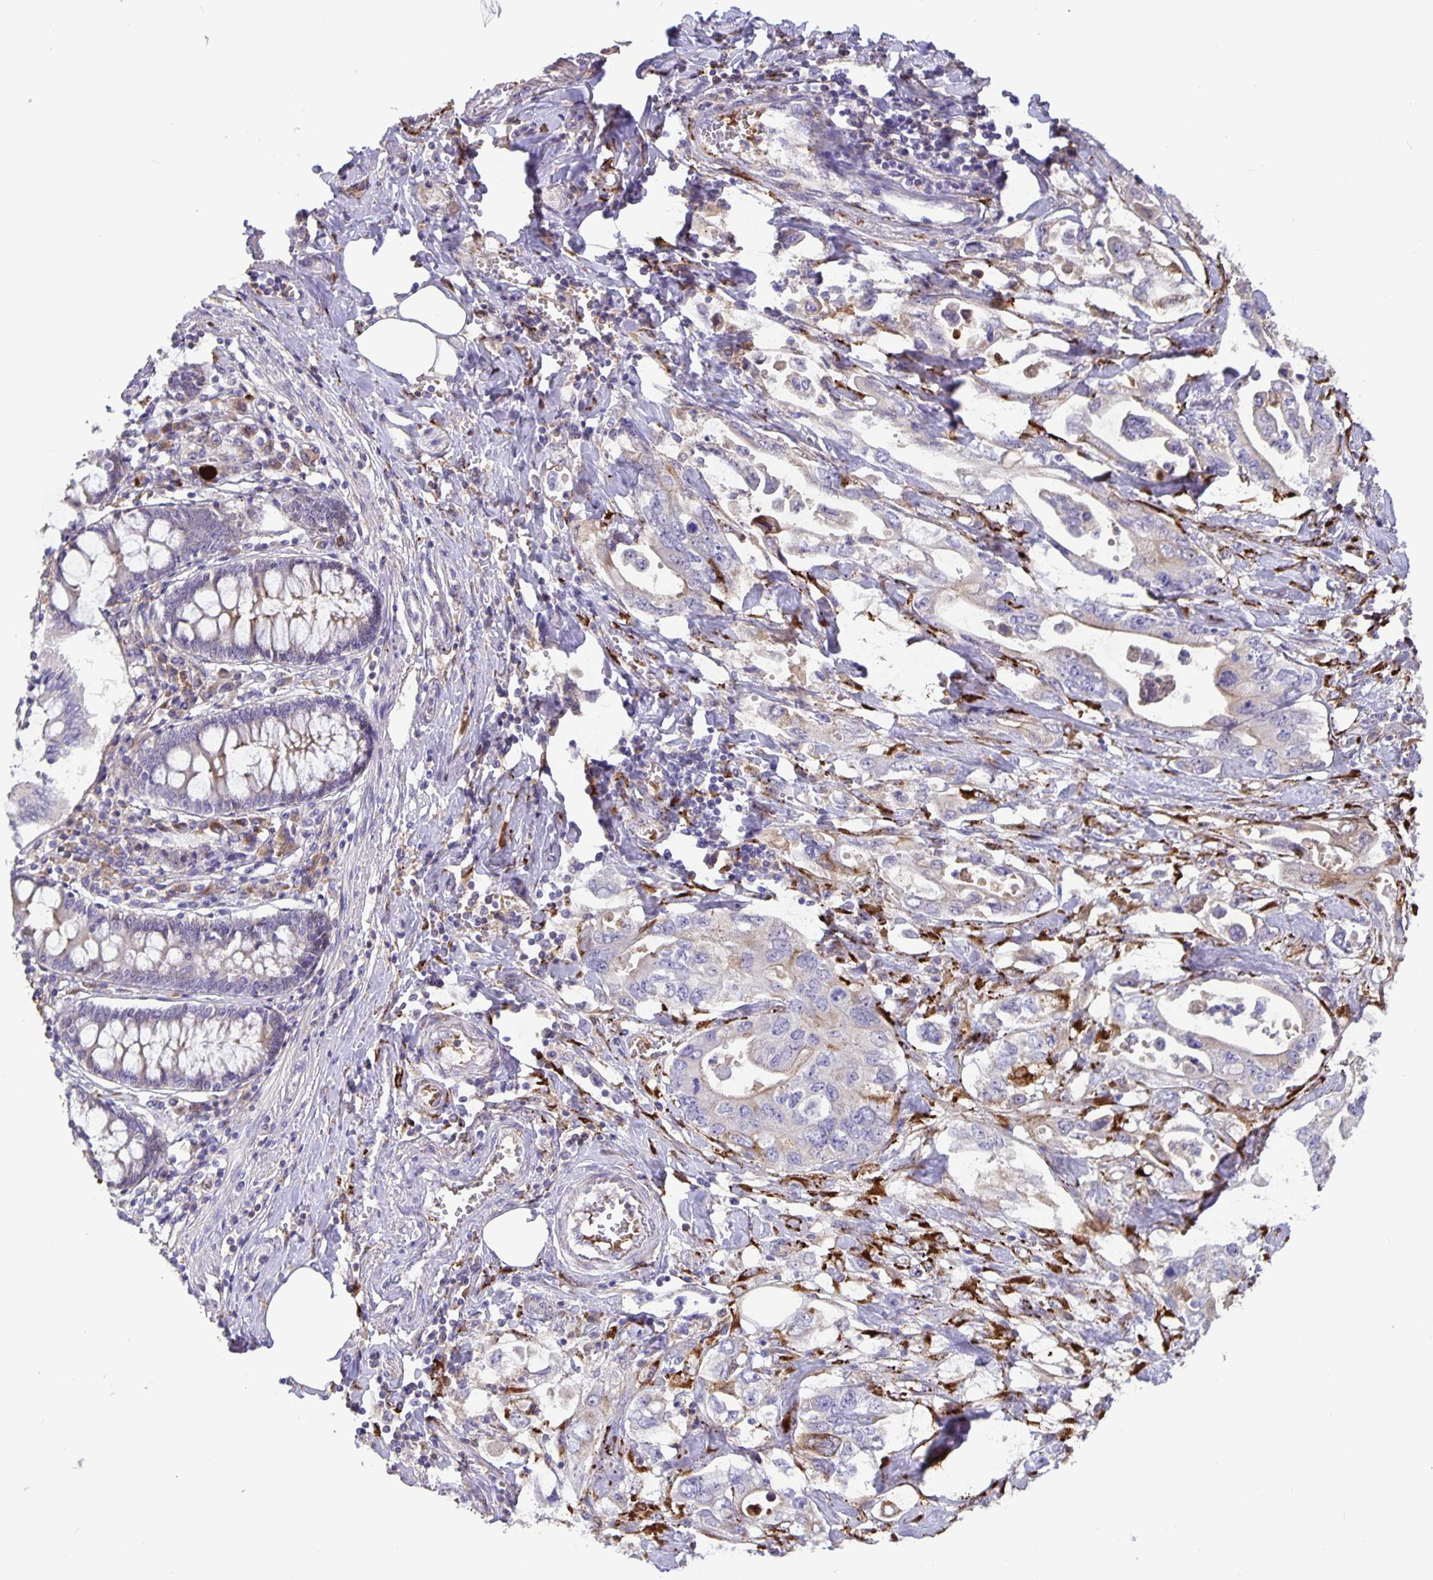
{"staining": {"intensity": "negative", "quantity": "none", "location": "none"}, "tissue": "pancreatic cancer", "cell_type": "Tumor cells", "image_type": "cancer", "snomed": [{"axis": "morphology", "description": "Adenocarcinoma, NOS"}, {"axis": "topography", "description": "Pancreas"}], "caption": "This is a image of IHC staining of pancreatic cancer, which shows no expression in tumor cells.", "gene": "EML6", "patient": {"sex": "female", "age": 63}}